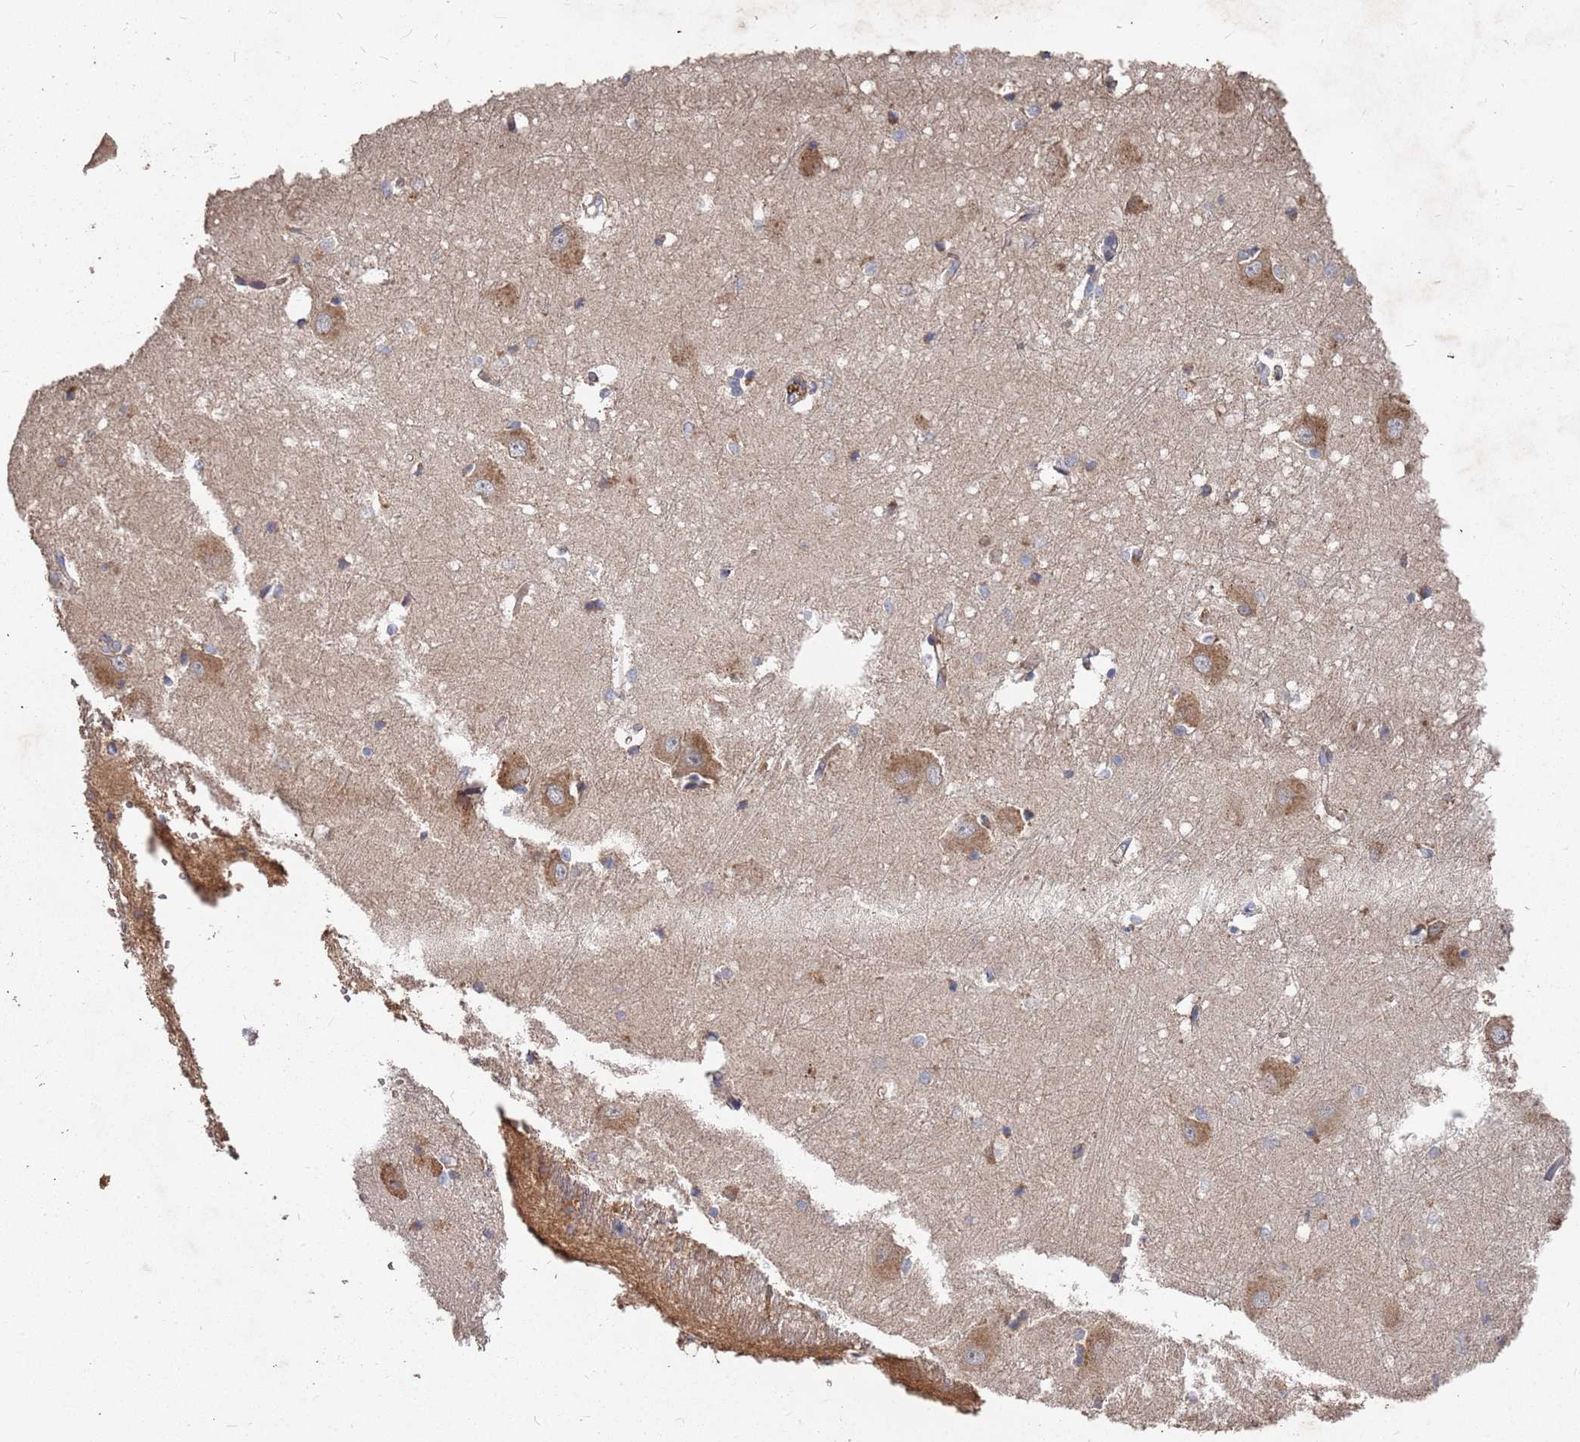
{"staining": {"intensity": "moderate", "quantity": "25%-75%", "location": "cytoplasmic/membranous"}, "tissue": "caudate", "cell_type": "Glial cells", "image_type": "normal", "snomed": [{"axis": "morphology", "description": "Normal tissue, NOS"}, {"axis": "topography", "description": "Lateral ventricle wall"}], "caption": "An image of human caudate stained for a protein demonstrates moderate cytoplasmic/membranous brown staining in glial cells. (brown staining indicates protein expression, while blue staining denotes nuclei).", "gene": "ATG5", "patient": {"sex": "male", "age": 37}}